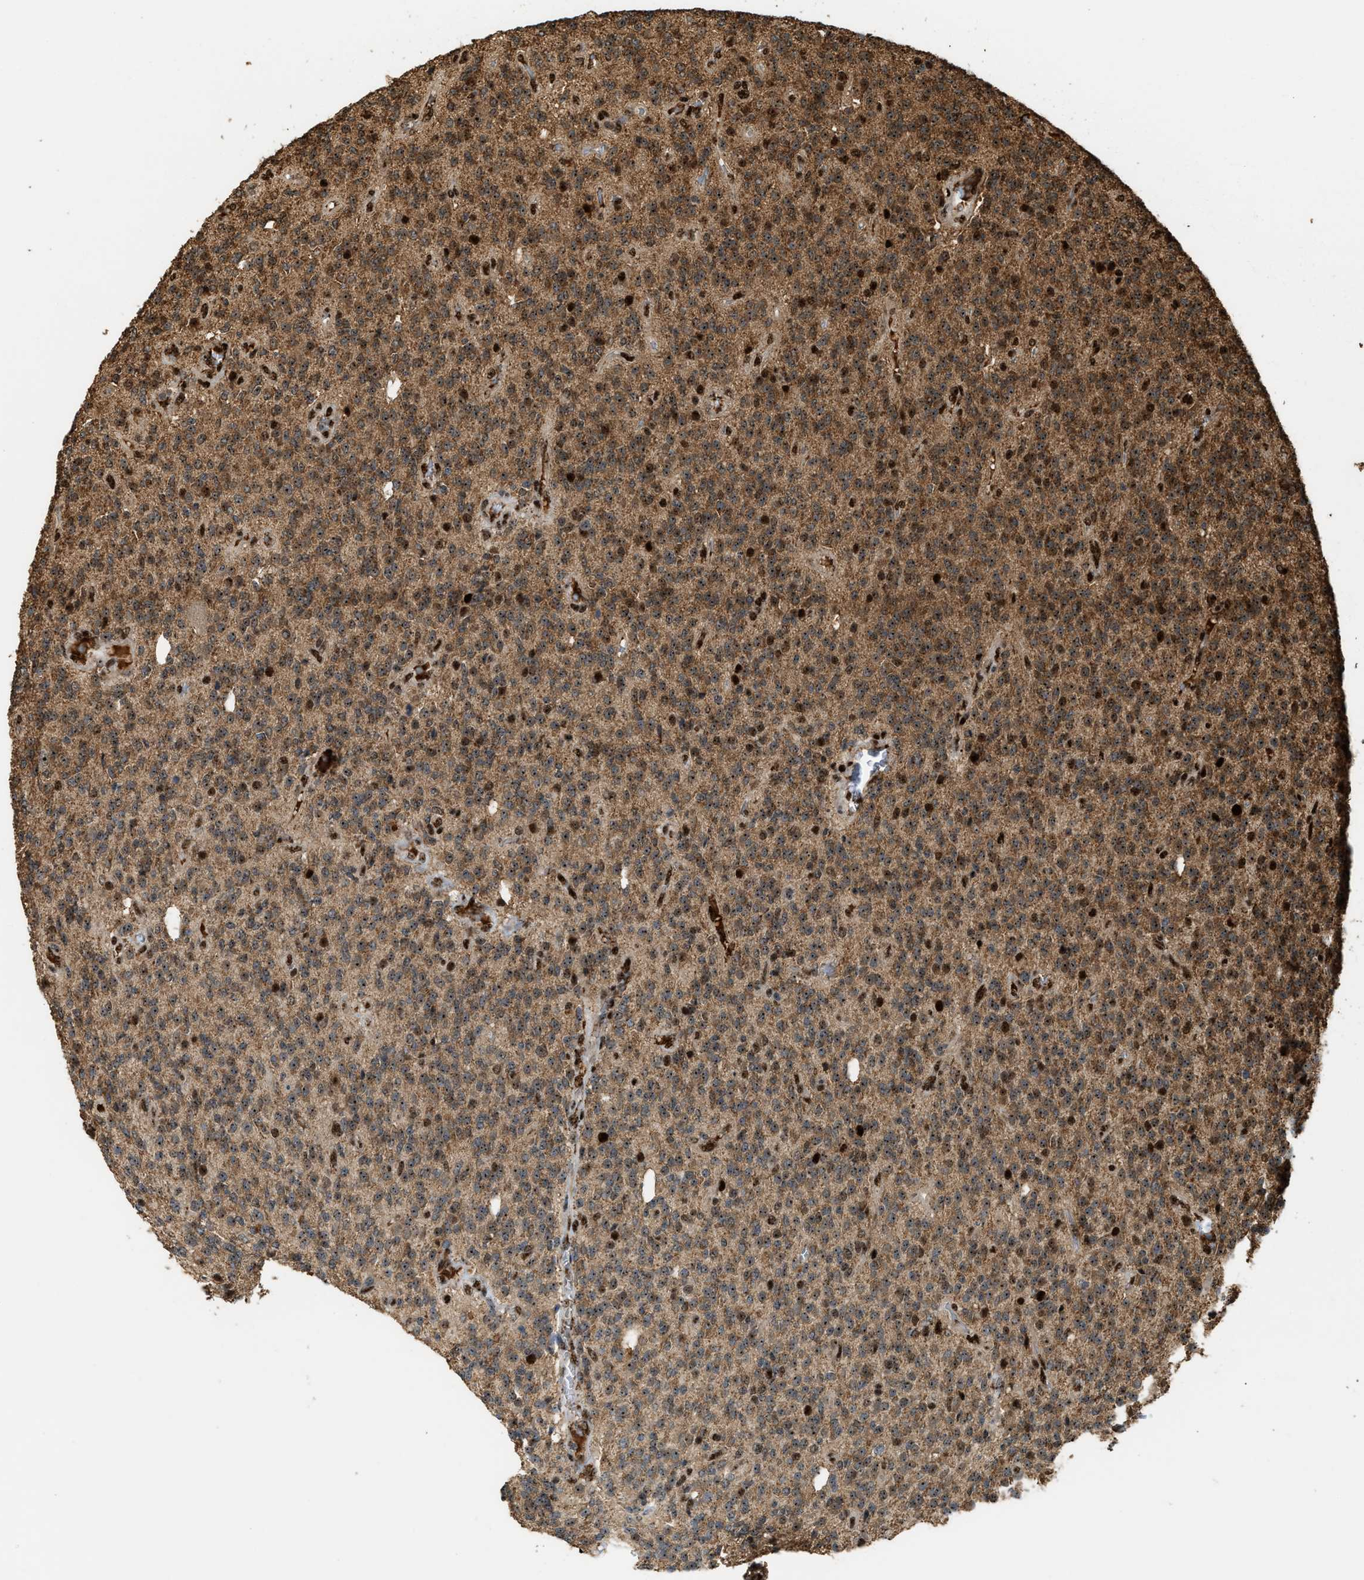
{"staining": {"intensity": "strong", "quantity": ">75%", "location": "cytoplasmic/membranous,nuclear"}, "tissue": "glioma", "cell_type": "Tumor cells", "image_type": "cancer", "snomed": [{"axis": "morphology", "description": "Glioma, malignant, High grade"}, {"axis": "topography", "description": "Brain"}], "caption": "Glioma tissue exhibits strong cytoplasmic/membranous and nuclear expression in approximately >75% of tumor cells, visualized by immunohistochemistry. The staining is performed using DAB (3,3'-diaminobenzidine) brown chromogen to label protein expression. The nuclei are counter-stained blue using hematoxylin.", "gene": "ZNF687", "patient": {"sex": "male", "age": 34}}